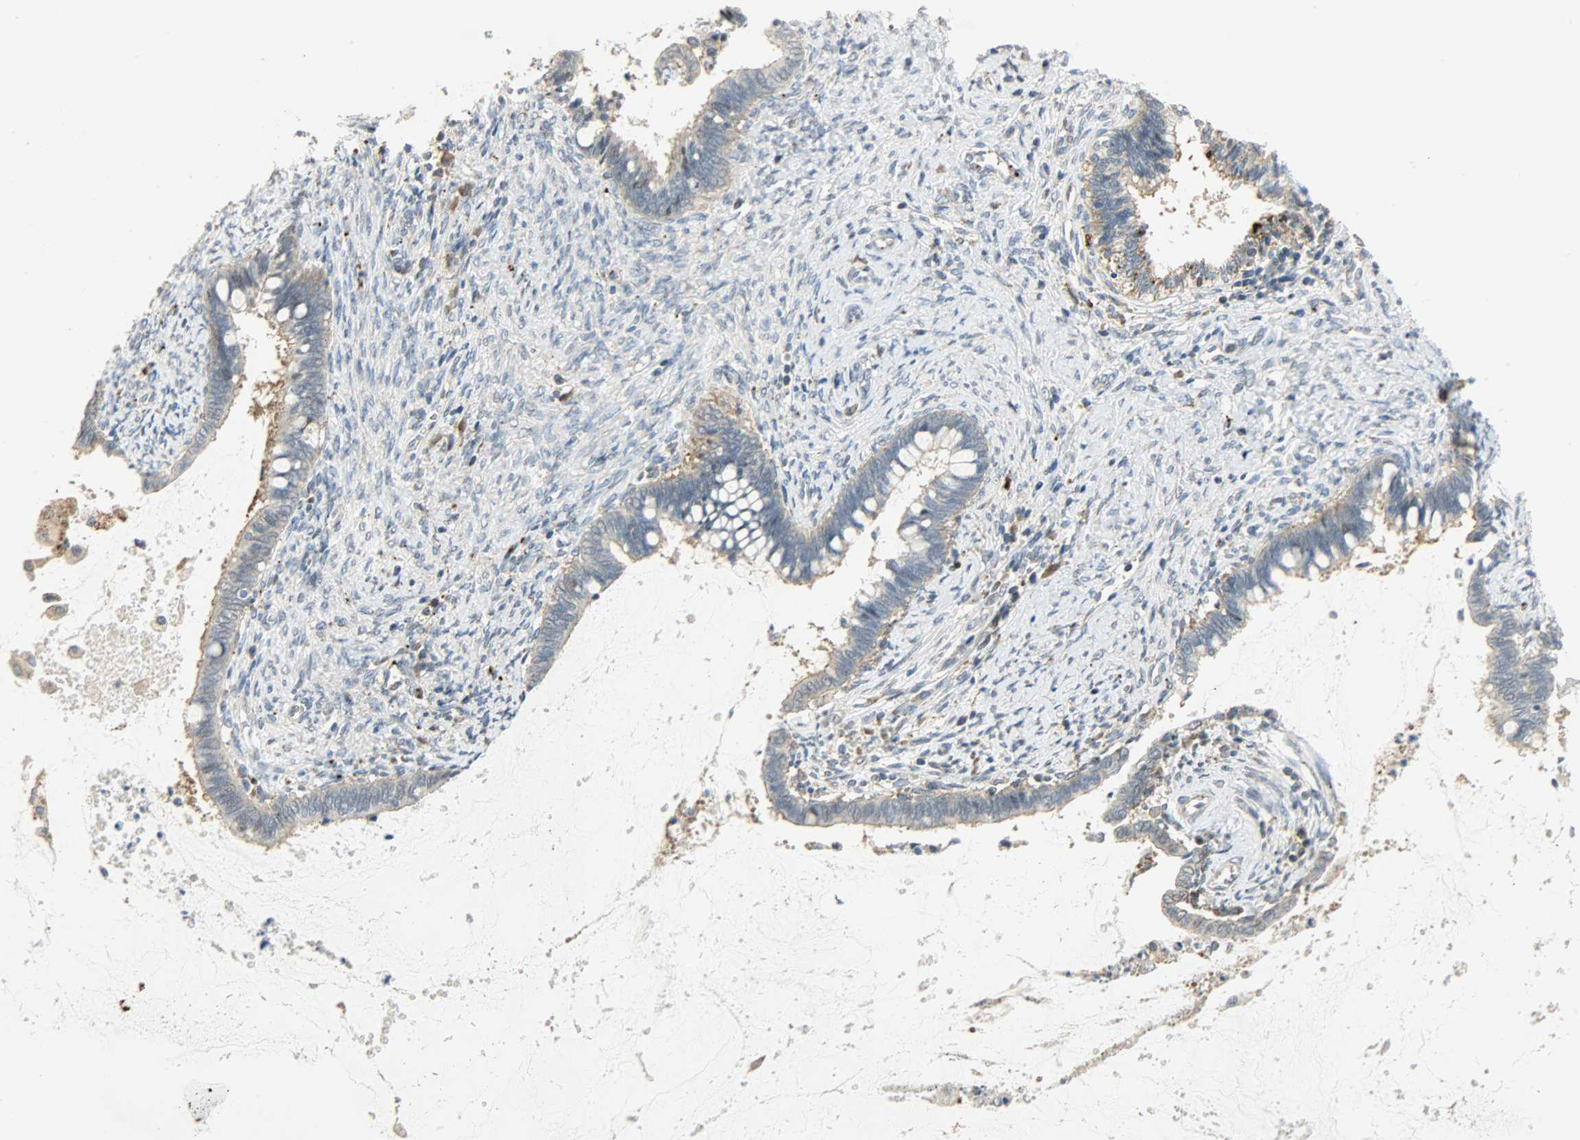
{"staining": {"intensity": "weak", "quantity": ">75%", "location": "cytoplasmic/membranous"}, "tissue": "cervical cancer", "cell_type": "Tumor cells", "image_type": "cancer", "snomed": [{"axis": "morphology", "description": "Adenocarcinoma, NOS"}, {"axis": "topography", "description": "Cervix"}], "caption": "Adenocarcinoma (cervical) stained with DAB (3,3'-diaminobenzidine) immunohistochemistry reveals low levels of weak cytoplasmic/membranous staining in approximately >75% of tumor cells. Immunohistochemistry stains the protein in brown and the nuclei are stained blue.", "gene": "GIT2", "patient": {"sex": "female", "age": 44}}